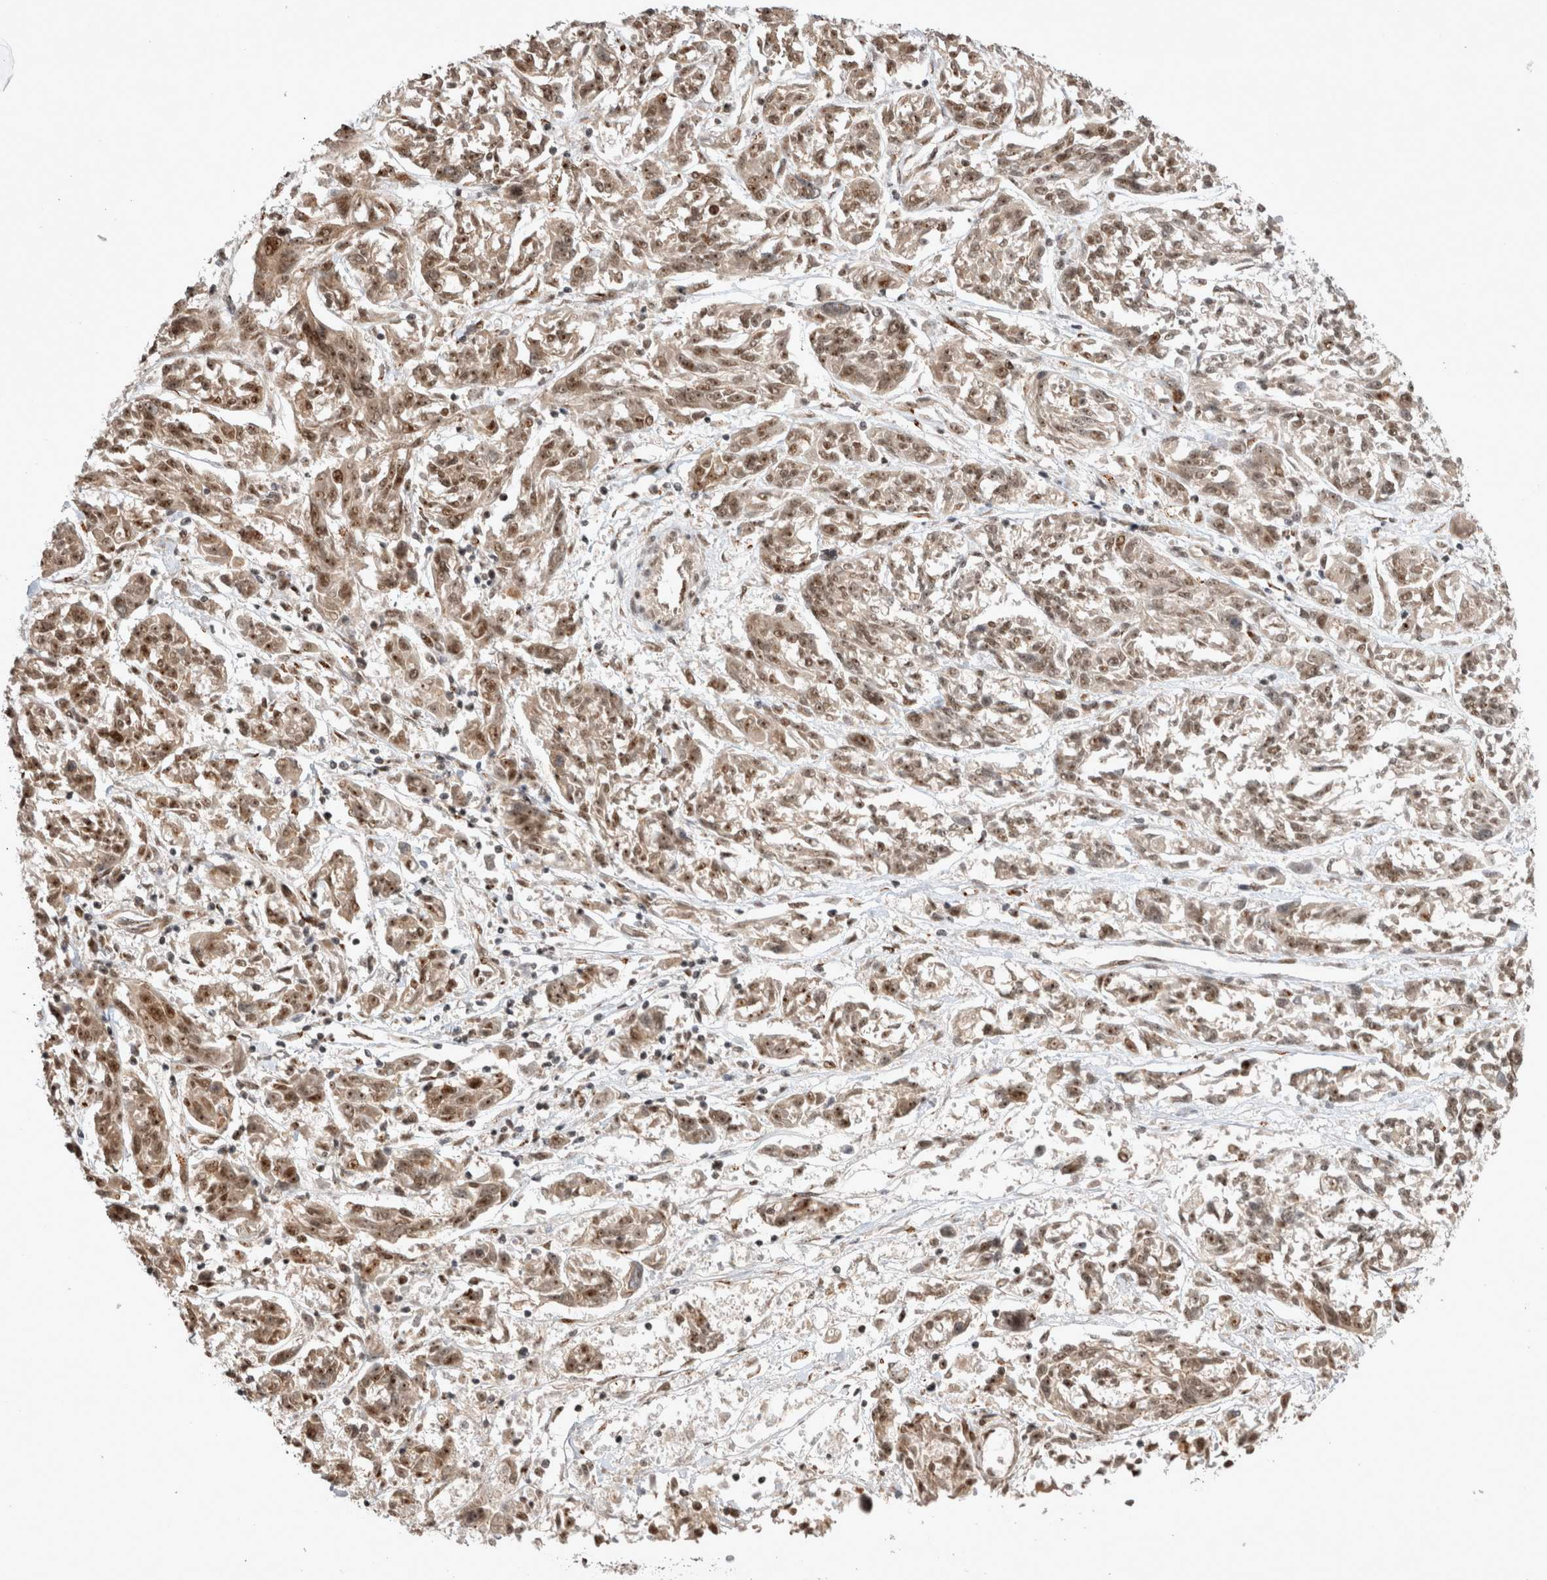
{"staining": {"intensity": "moderate", "quantity": ">75%", "location": "nuclear"}, "tissue": "melanoma", "cell_type": "Tumor cells", "image_type": "cancer", "snomed": [{"axis": "morphology", "description": "Malignant melanoma, NOS"}, {"axis": "topography", "description": "Skin"}], "caption": "Immunohistochemical staining of melanoma reveals medium levels of moderate nuclear positivity in about >75% of tumor cells.", "gene": "EYA2", "patient": {"sex": "male", "age": 53}}